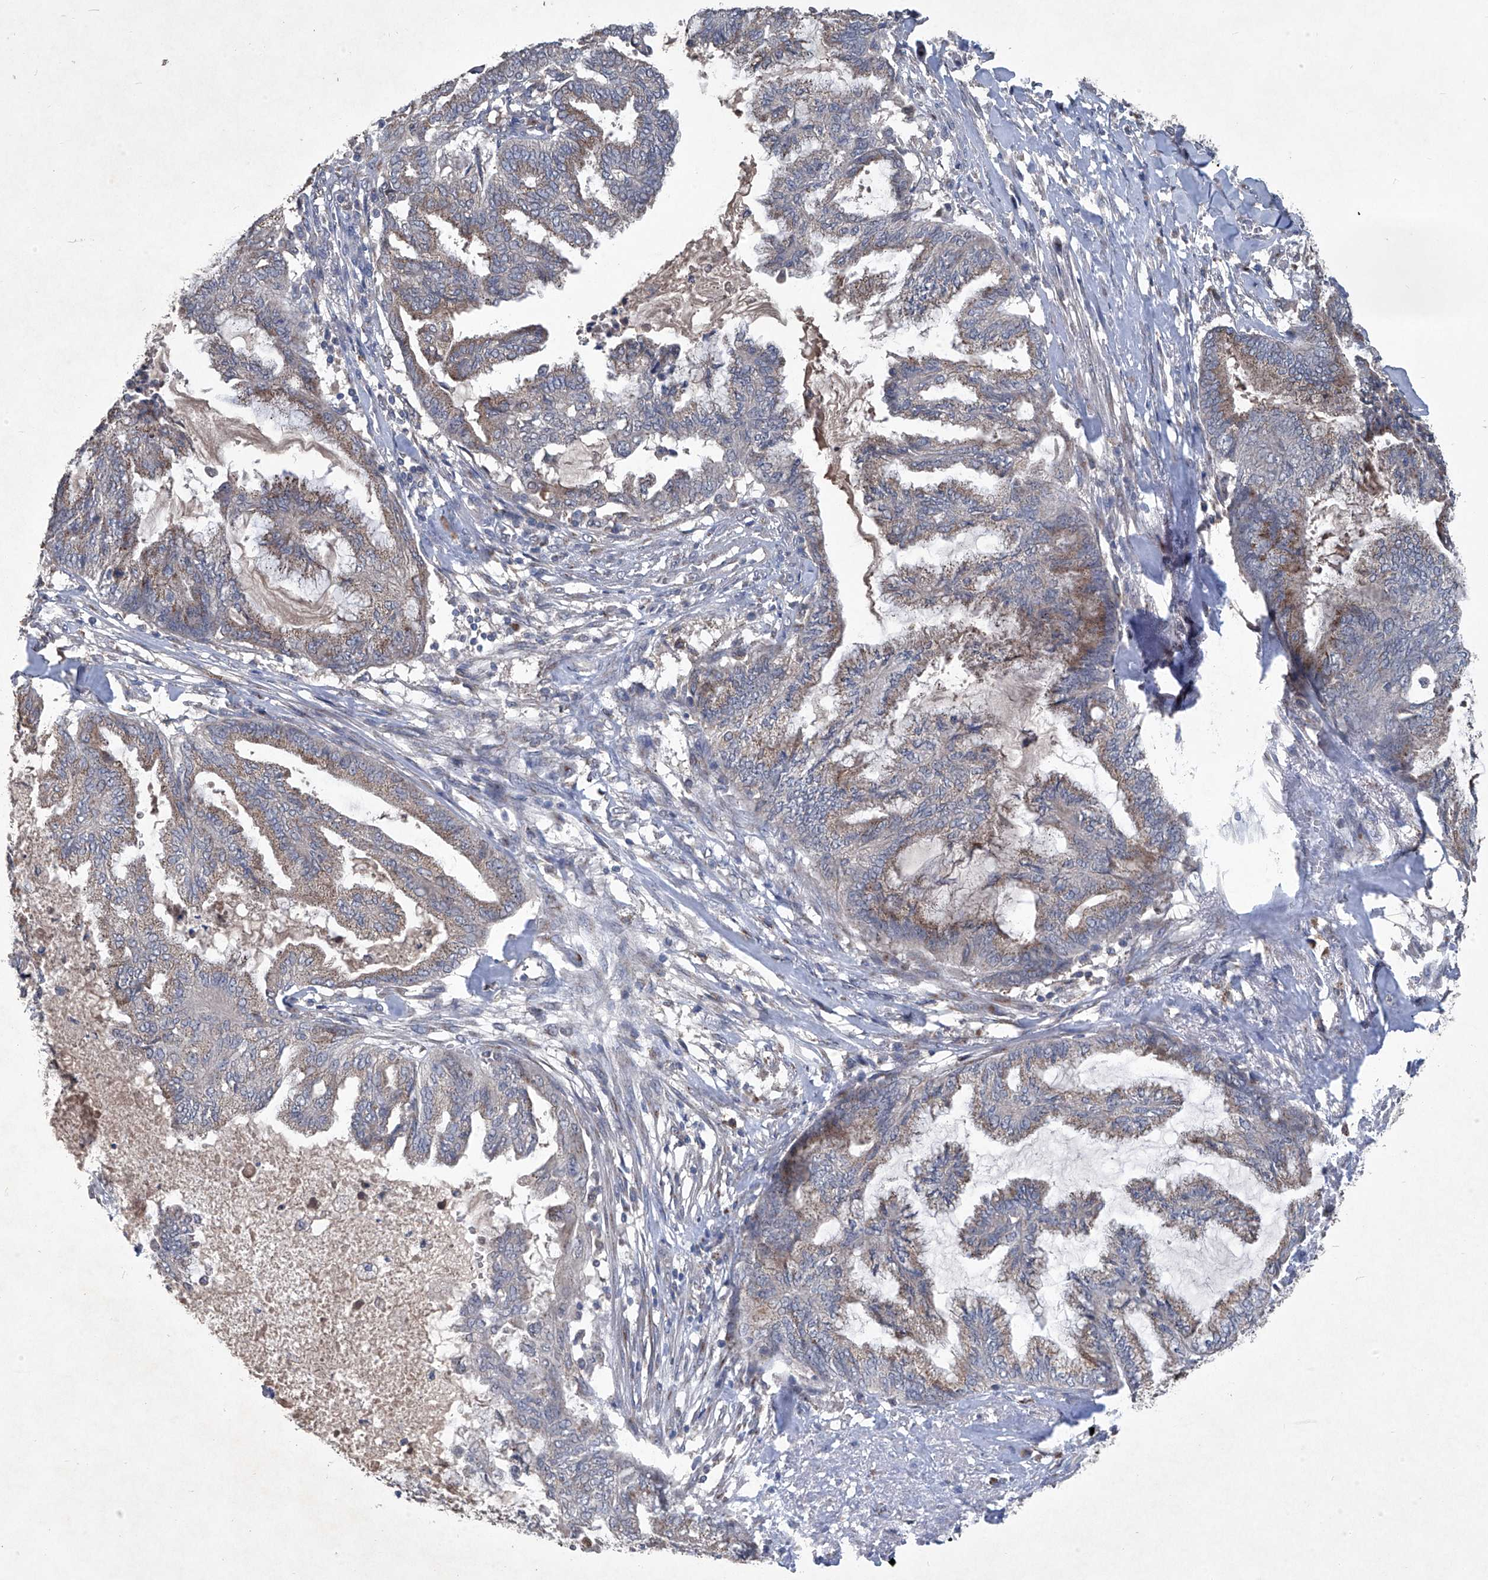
{"staining": {"intensity": "weak", "quantity": ">75%", "location": "cytoplasmic/membranous"}, "tissue": "endometrial cancer", "cell_type": "Tumor cells", "image_type": "cancer", "snomed": [{"axis": "morphology", "description": "Adenocarcinoma, NOS"}, {"axis": "topography", "description": "Endometrium"}], "caption": "Immunohistochemical staining of human endometrial cancer (adenocarcinoma) reveals low levels of weak cytoplasmic/membranous staining in approximately >75% of tumor cells.", "gene": "PCSK5", "patient": {"sex": "female", "age": 86}}